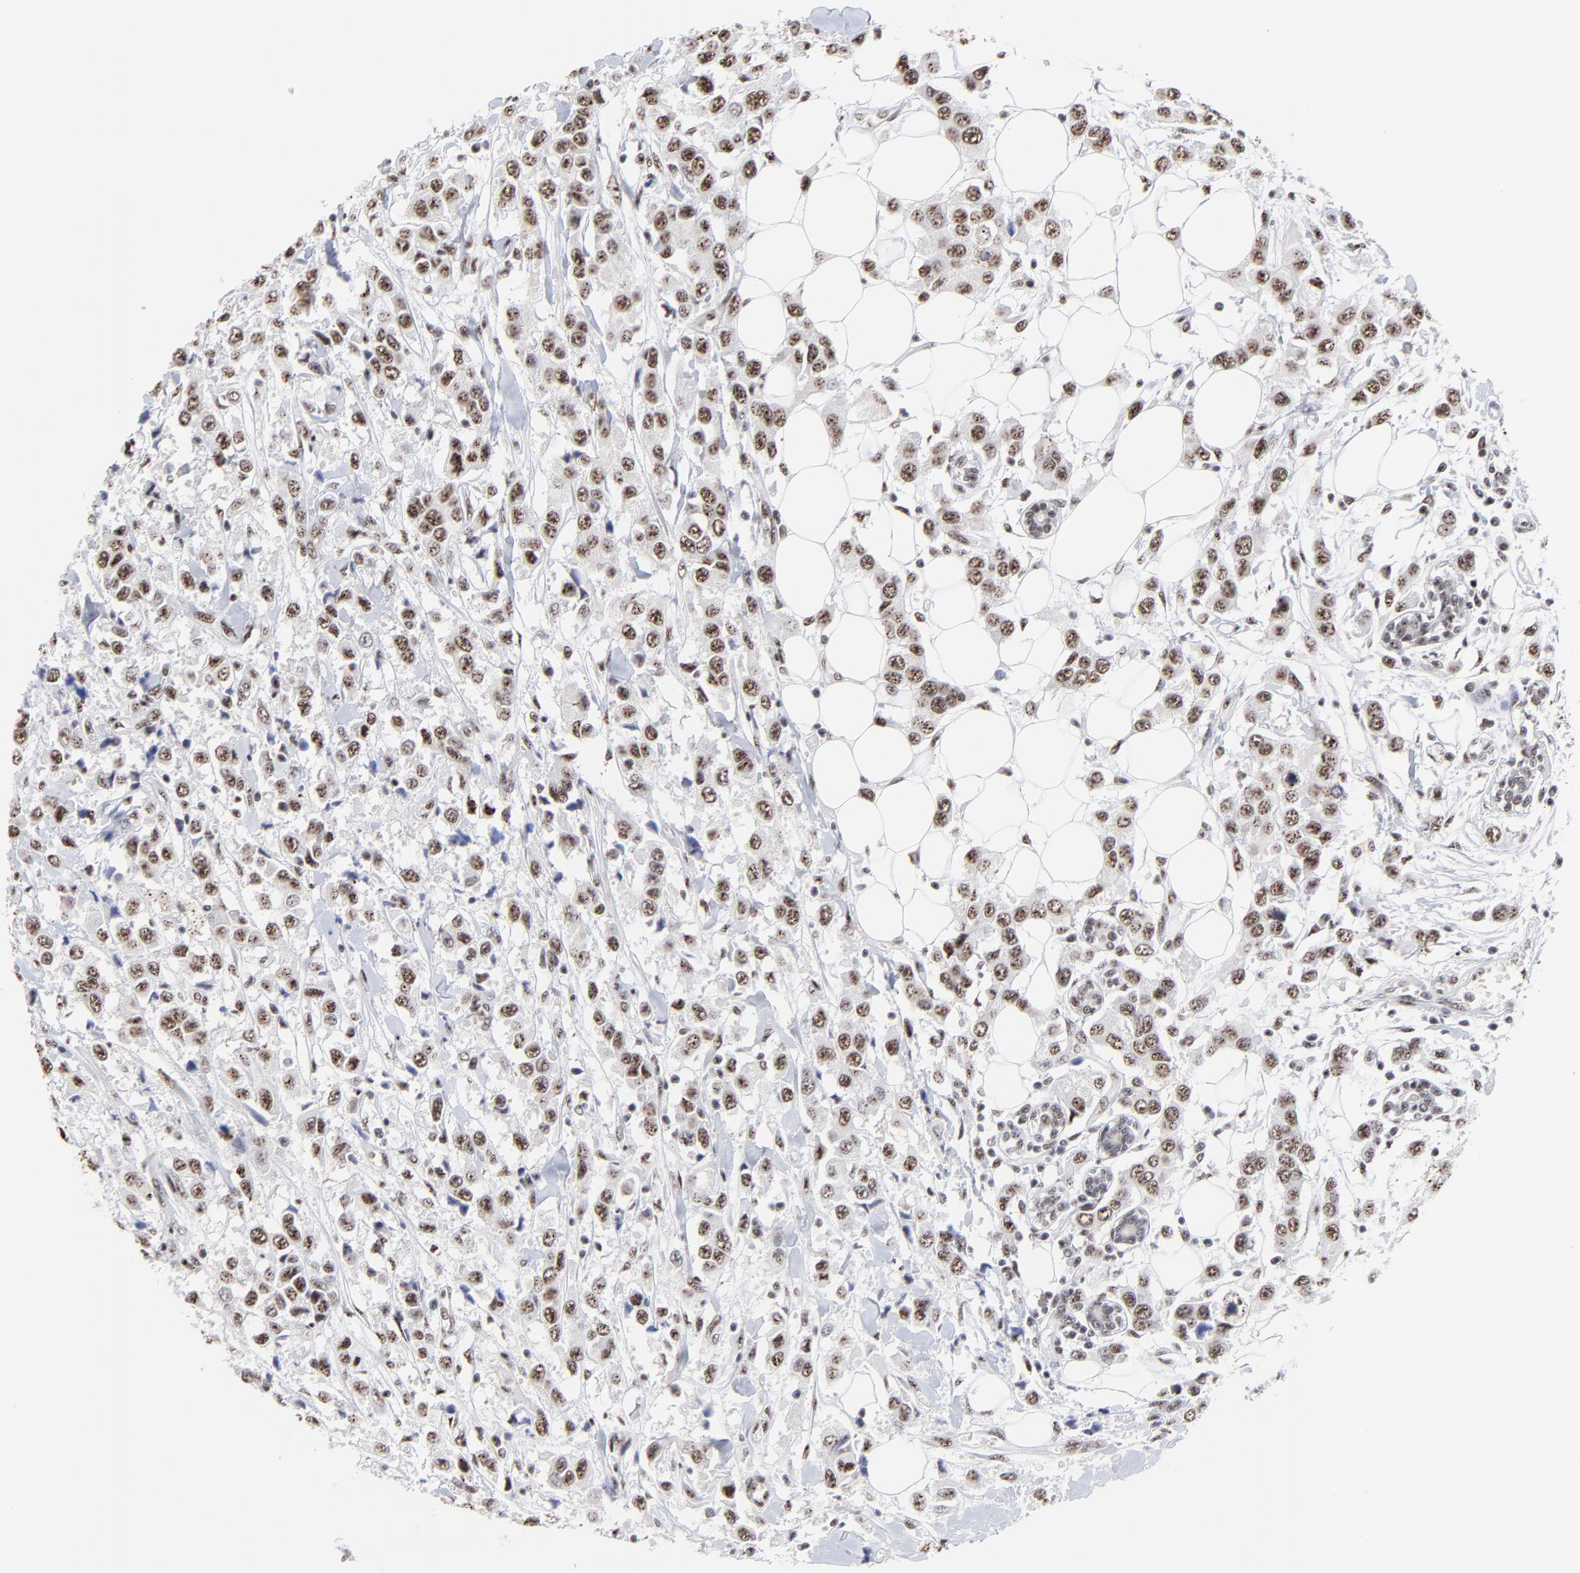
{"staining": {"intensity": "moderate", "quantity": ">75%", "location": "nuclear"}, "tissue": "breast cancer", "cell_type": "Tumor cells", "image_type": "cancer", "snomed": [{"axis": "morphology", "description": "Duct carcinoma"}, {"axis": "topography", "description": "Breast"}], "caption": "Infiltrating ductal carcinoma (breast) stained with a protein marker displays moderate staining in tumor cells.", "gene": "MBD4", "patient": {"sex": "female", "age": 58}}